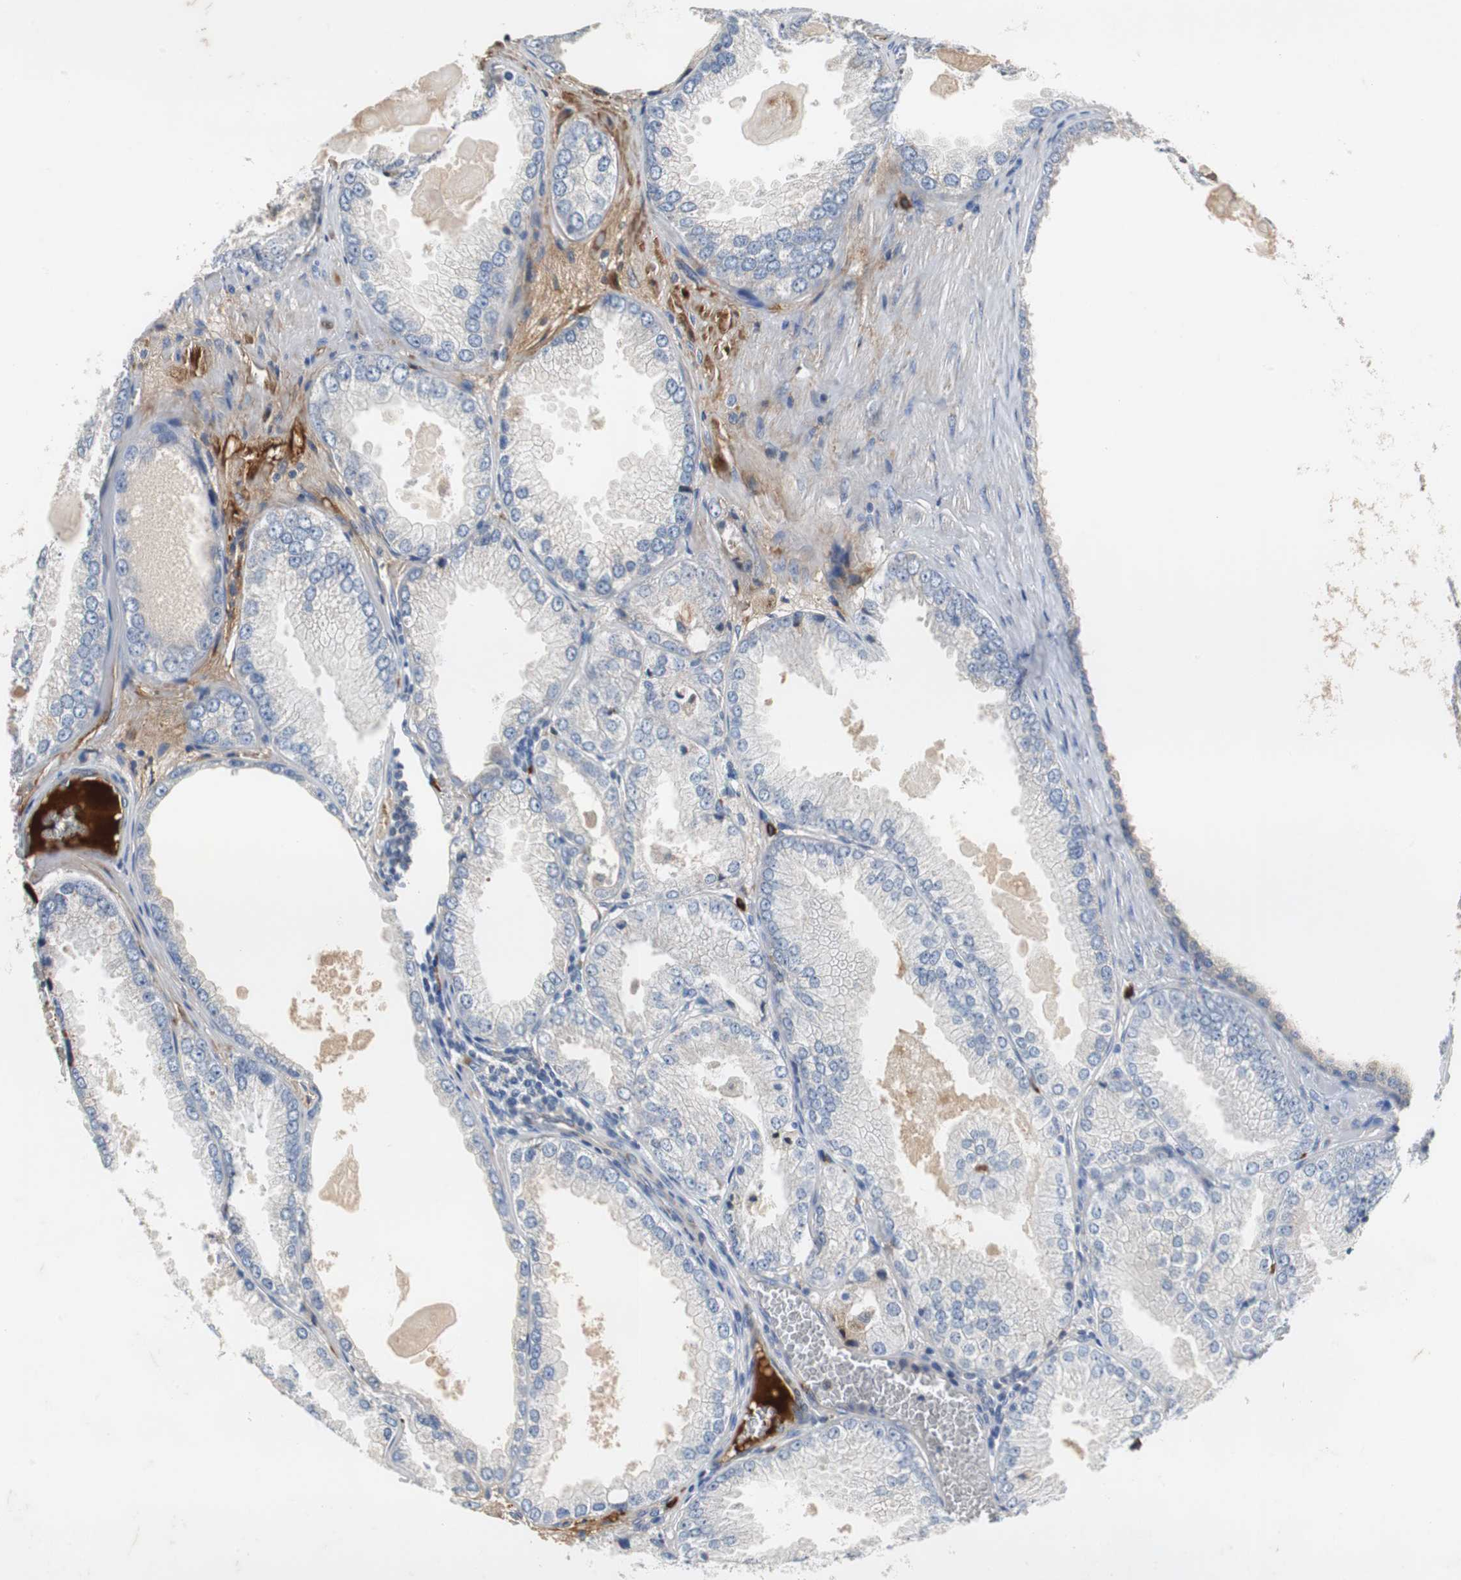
{"staining": {"intensity": "negative", "quantity": "none", "location": "none"}, "tissue": "prostate cancer", "cell_type": "Tumor cells", "image_type": "cancer", "snomed": [{"axis": "morphology", "description": "Adenocarcinoma, High grade"}, {"axis": "topography", "description": "Prostate"}], "caption": "Tumor cells are negative for protein expression in human prostate adenocarcinoma (high-grade).", "gene": "SORT1", "patient": {"sex": "male", "age": 61}}